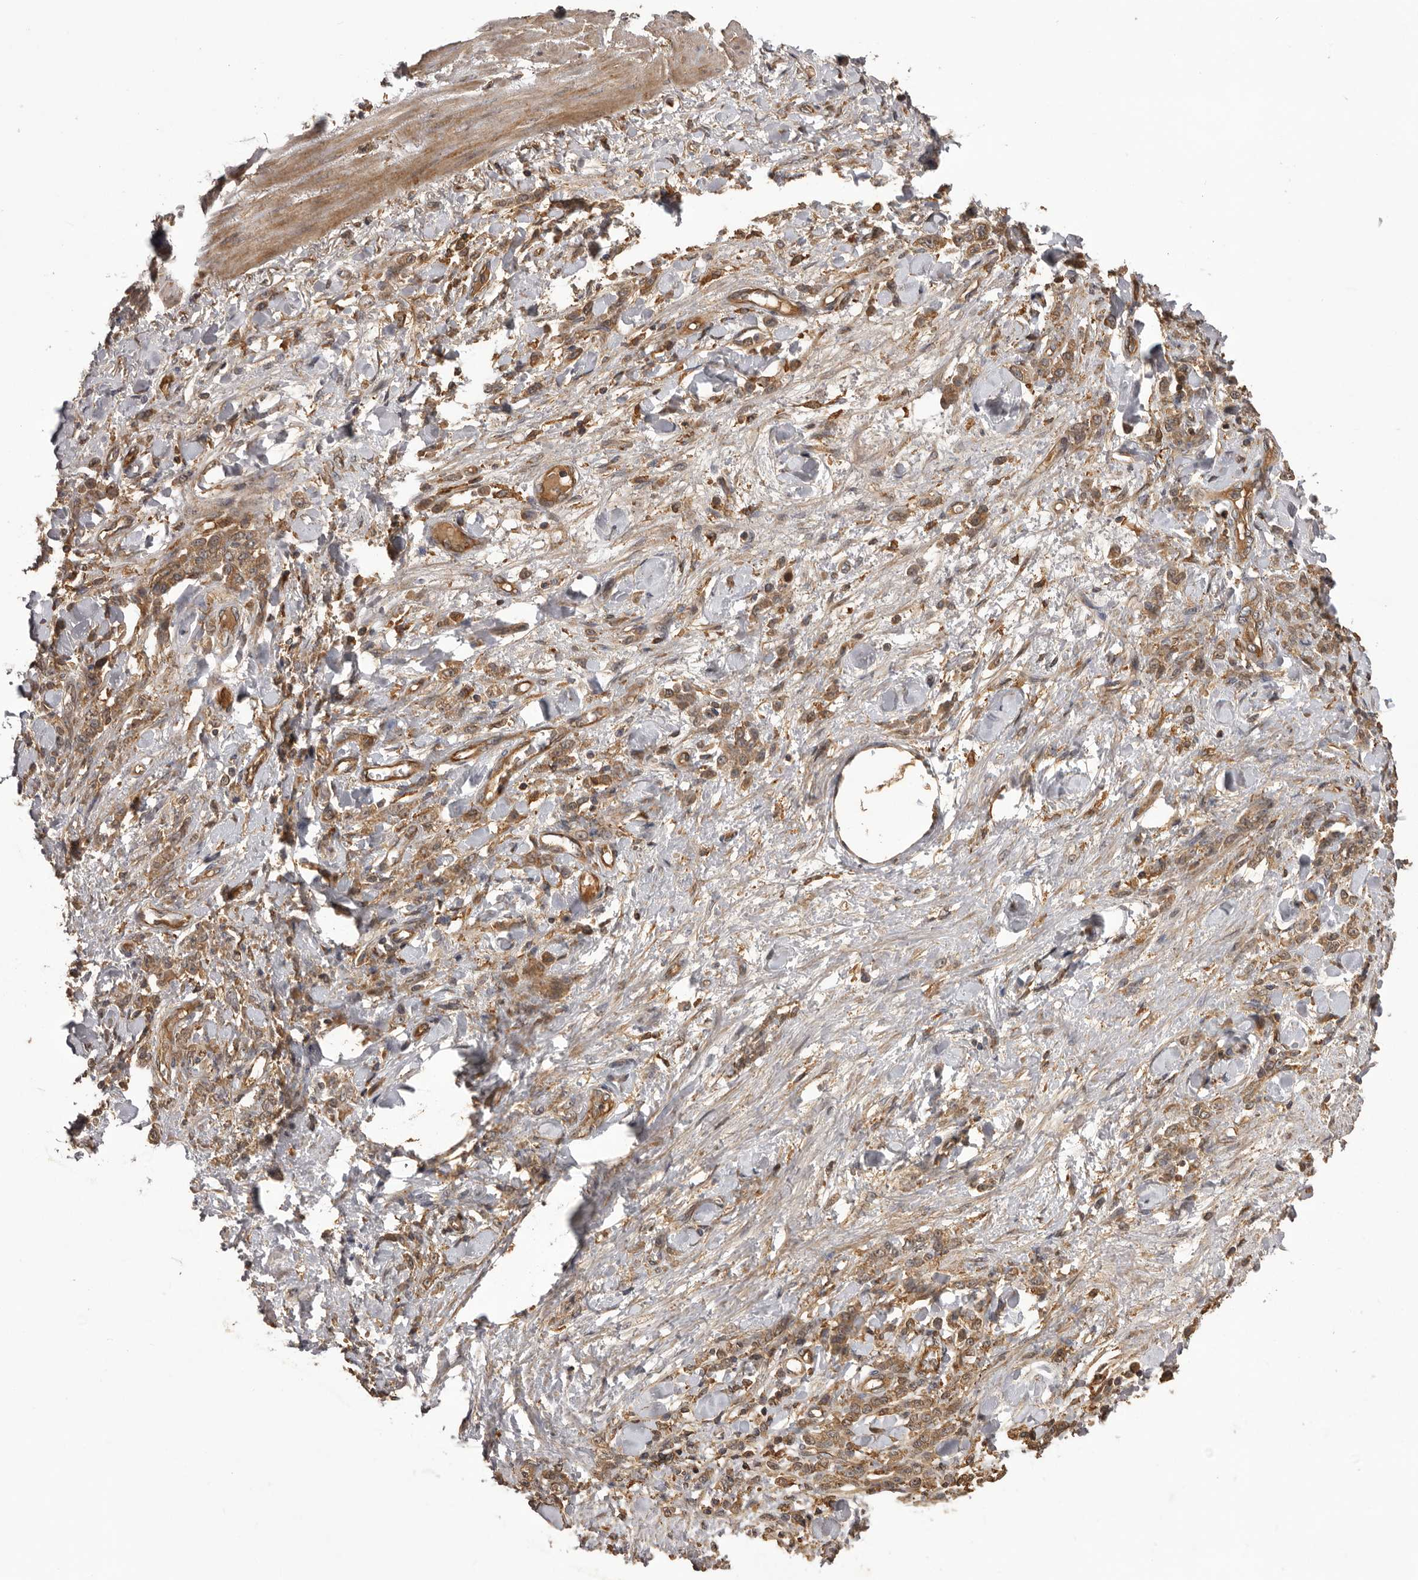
{"staining": {"intensity": "moderate", "quantity": ">75%", "location": "cytoplasmic/membranous"}, "tissue": "stomach cancer", "cell_type": "Tumor cells", "image_type": "cancer", "snomed": [{"axis": "morphology", "description": "Normal tissue, NOS"}, {"axis": "morphology", "description": "Adenocarcinoma, NOS"}, {"axis": "topography", "description": "Stomach"}], "caption": "Immunohistochemical staining of stomach cancer demonstrates medium levels of moderate cytoplasmic/membranous staining in about >75% of tumor cells.", "gene": "SLC22A3", "patient": {"sex": "male", "age": 82}}